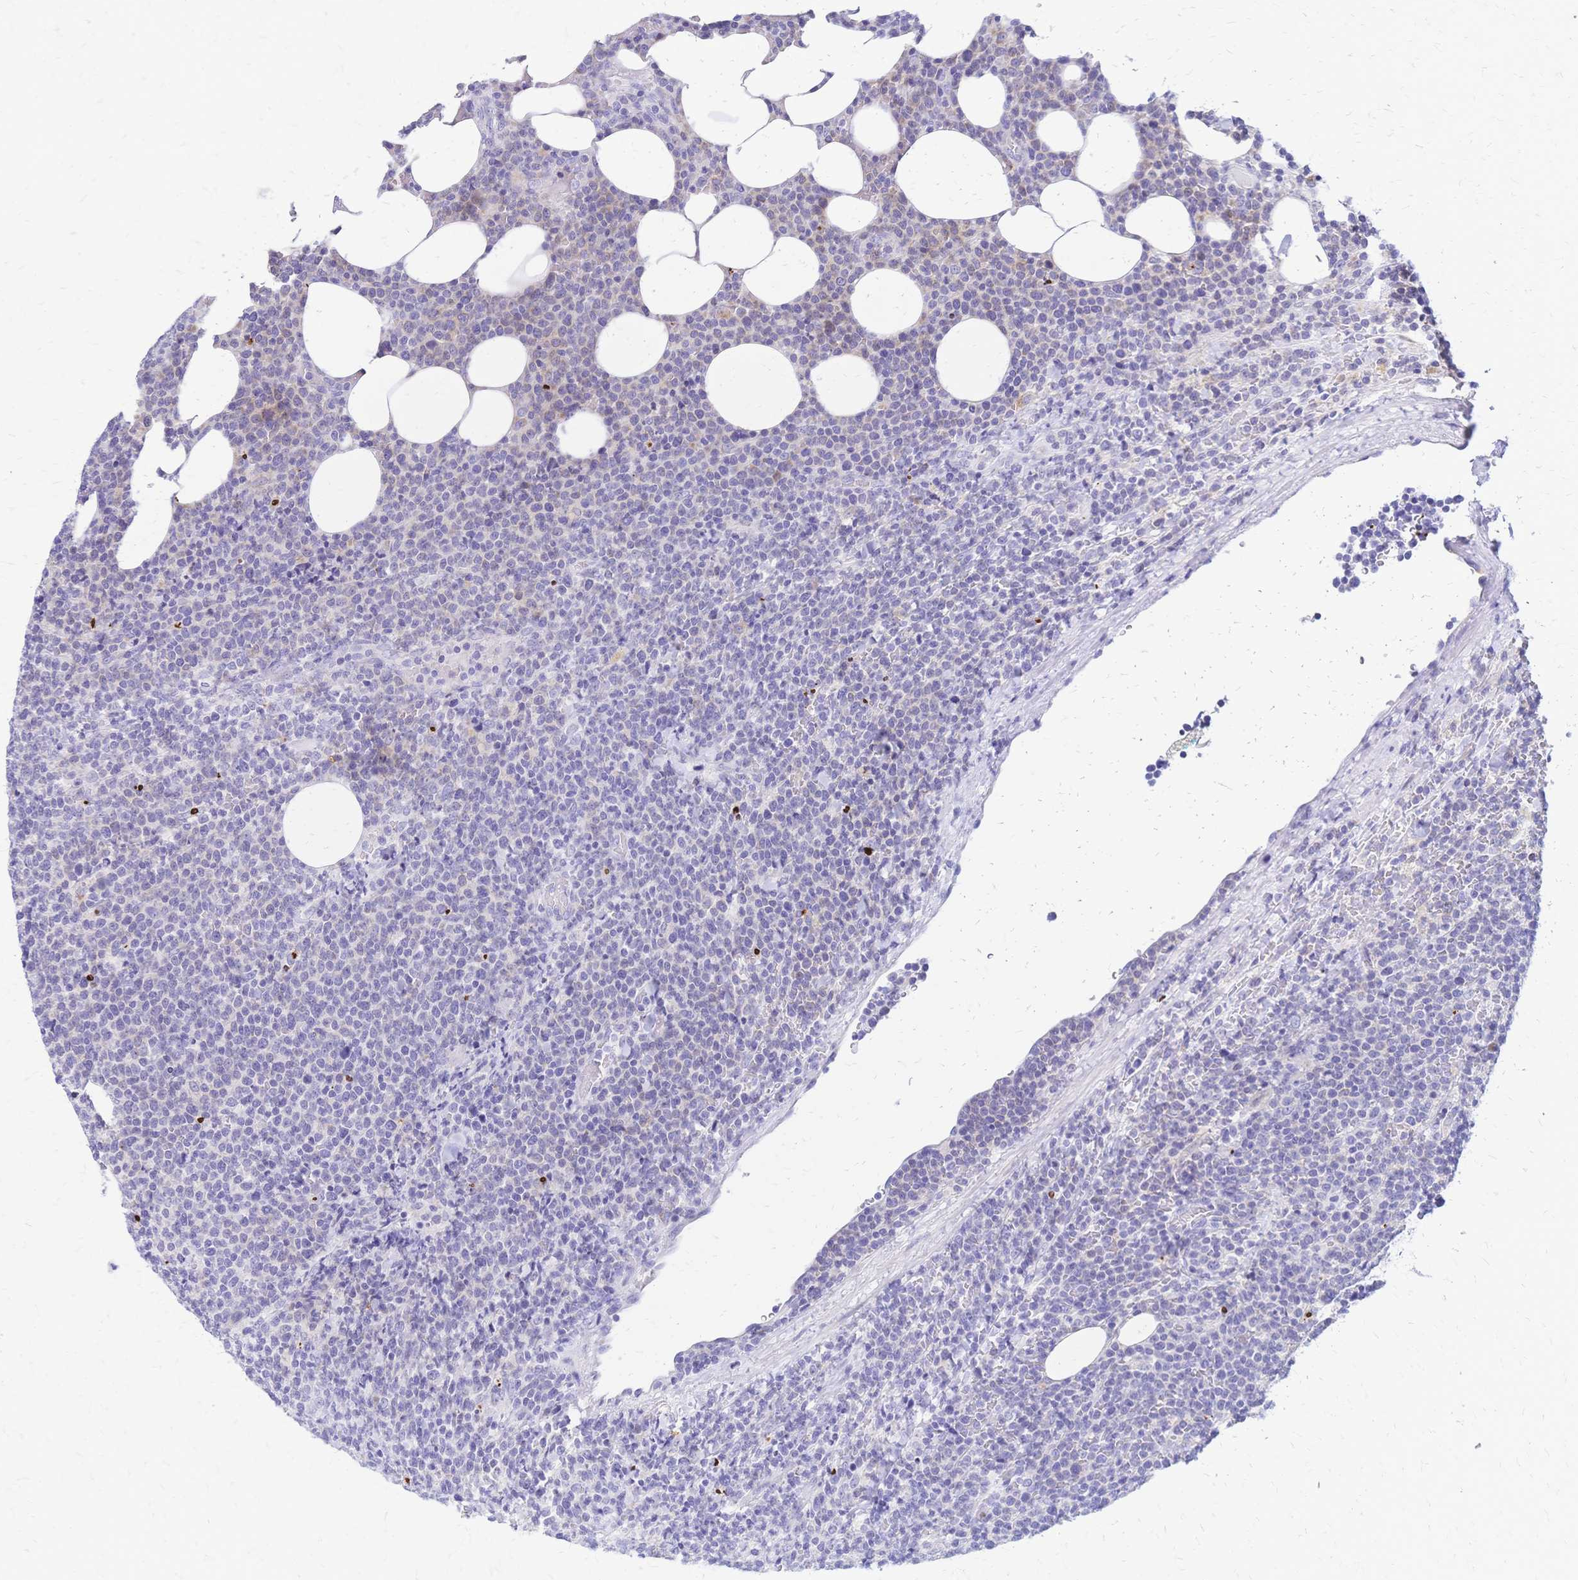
{"staining": {"intensity": "negative", "quantity": "none", "location": "none"}, "tissue": "lymphoma", "cell_type": "Tumor cells", "image_type": "cancer", "snomed": [{"axis": "morphology", "description": "Malignant lymphoma, non-Hodgkin's type, High grade"}, {"axis": "topography", "description": "Lymph node"}], "caption": "DAB (3,3'-diaminobenzidine) immunohistochemical staining of human lymphoma demonstrates no significant positivity in tumor cells. (Stains: DAB (3,3'-diaminobenzidine) immunohistochemistry (IHC) with hematoxylin counter stain, Microscopy: brightfield microscopy at high magnification).", "gene": "GRB7", "patient": {"sex": "male", "age": 61}}